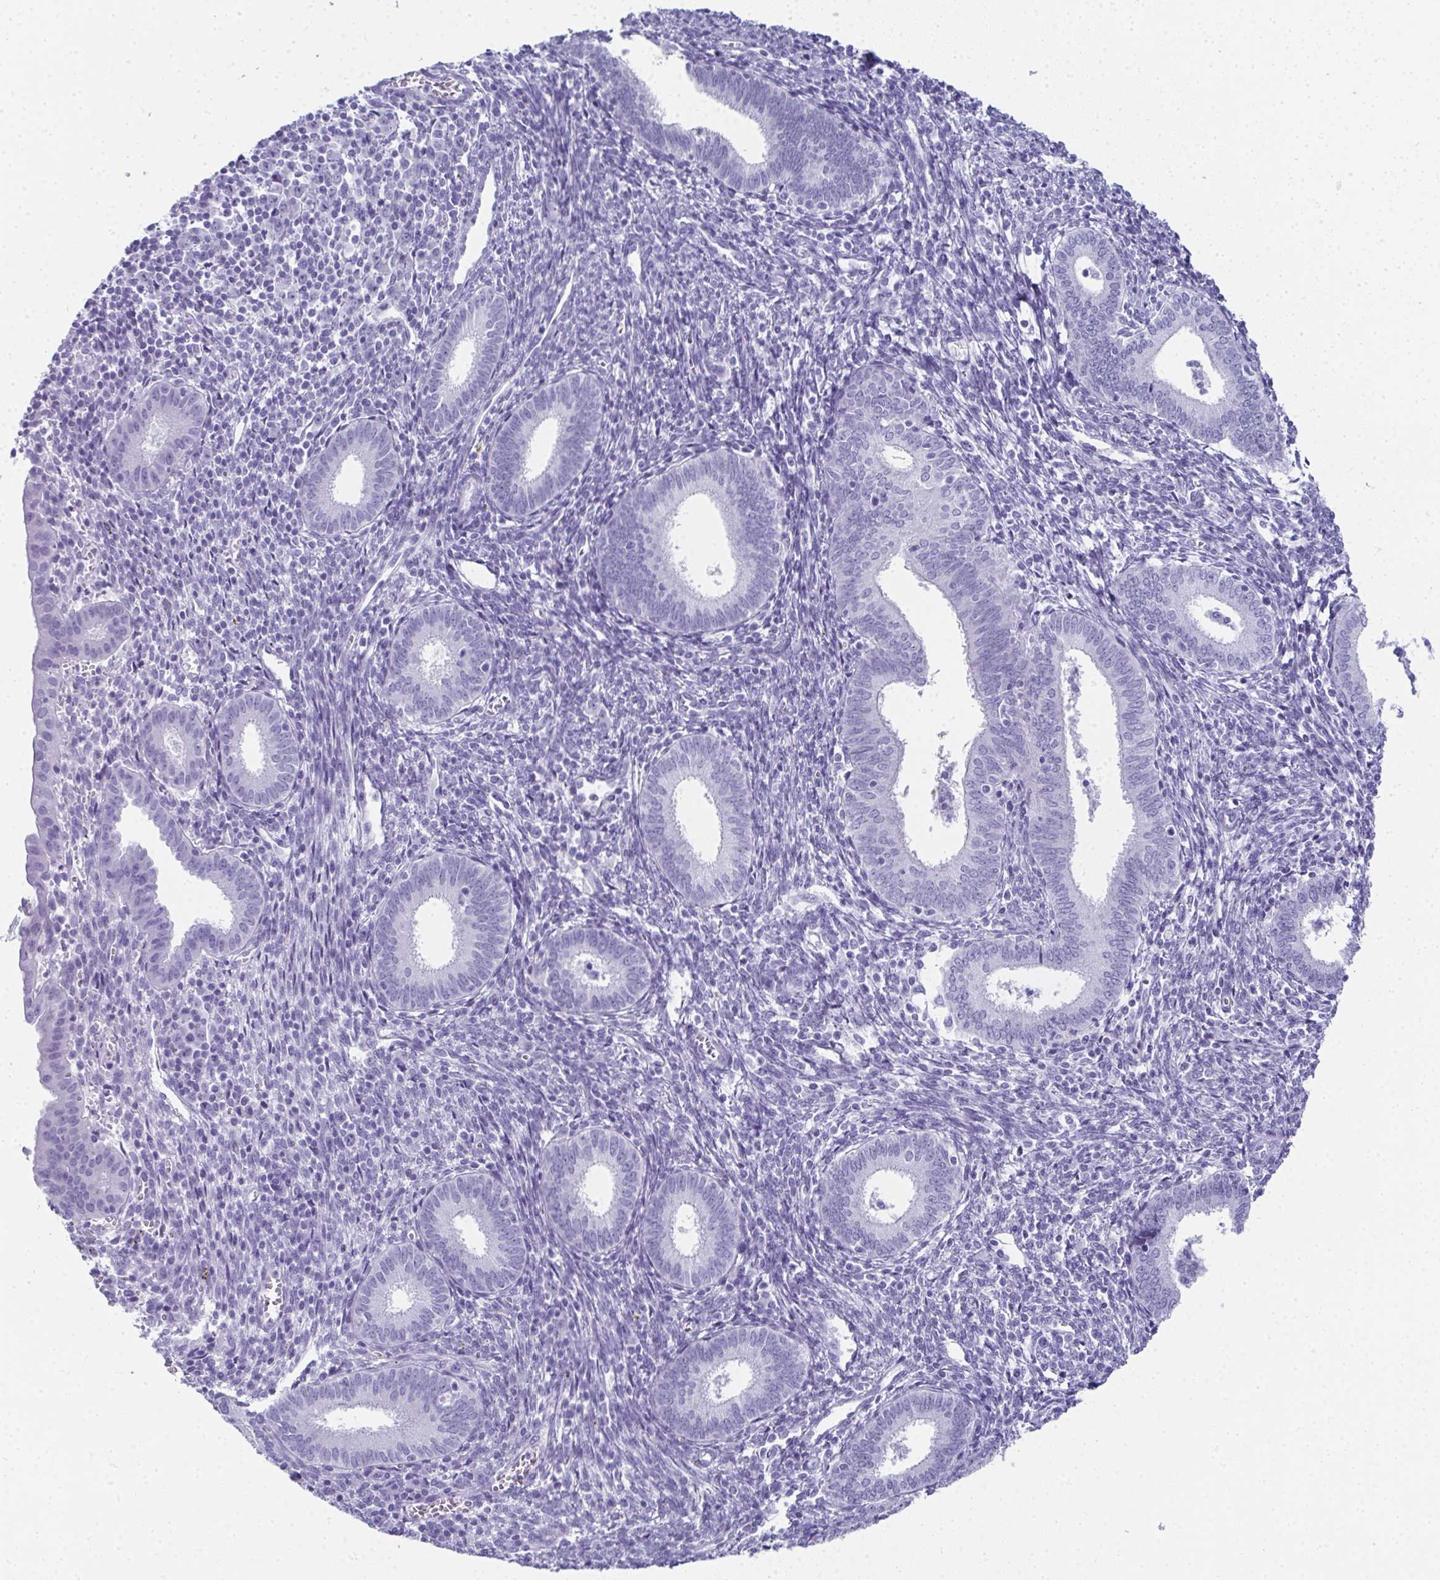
{"staining": {"intensity": "negative", "quantity": "none", "location": "none"}, "tissue": "endometrium", "cell_type": "Cells in endometrial stroma", "image_type": "normal", "snomed": [{"axis": "morphology", "description": "Normal tissue, NOS"}, {"axis": "topography", "description": "Endometrium"}], "caption": "Immunohistochemistry (IHC) histopathology image of normal endometrium stained for a protein (brown), which shows no positivity in cells in endometrial stroma. (Stains: DAB immunohistochemistry with hematoxylin counter stain, Microscopy: brightfield microscopy at high magnification).", "gene": "SYCP1", "patient": {"sex": "female", "age": 41}}